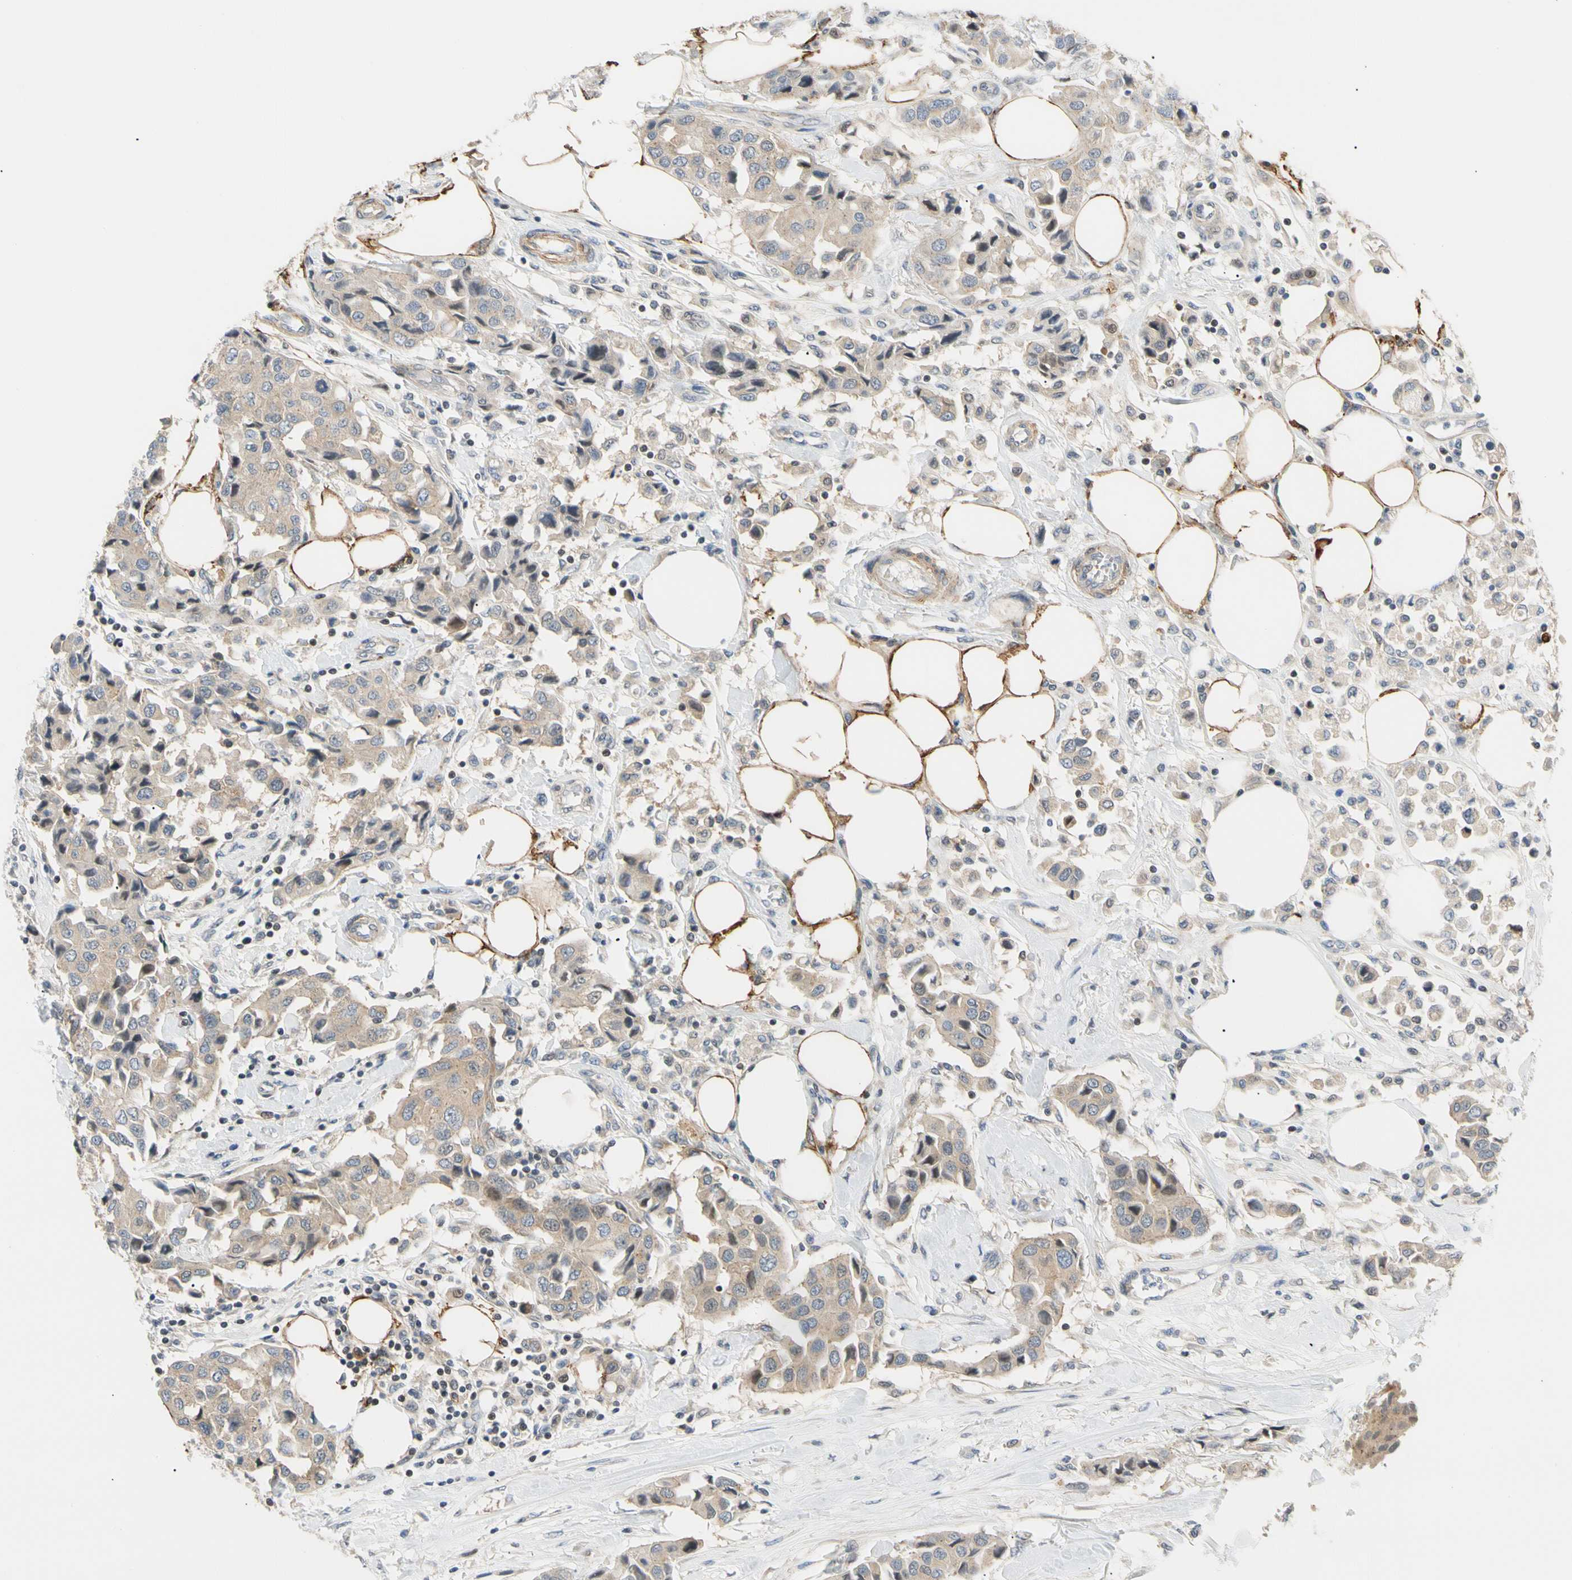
{"staining": {"intensity": "weak", "quantity": "25%-75%", "location": "cytoplasmic/membranous"}, "tissue": "breast cancer", "cell_type": "Tumor cells", "image_type": "cancer", "snomed": [{"axis": "morphology", "description": "Duct carcinoma"}, {"axis": "topography", "description": "Breast"}], "caption": "High-magnification brightfield microscopy of breast cancer stained with DAB (3,3'-diaminobenzidine) (brown) and counterstained with hematoxylin (blue). tumor cells exhibit weak cytoplasmic/membranous staining is appreciated in about25%-75% of cells.", "gene": "SEC23B", "patient": {"sex": "female", "age": 80}}